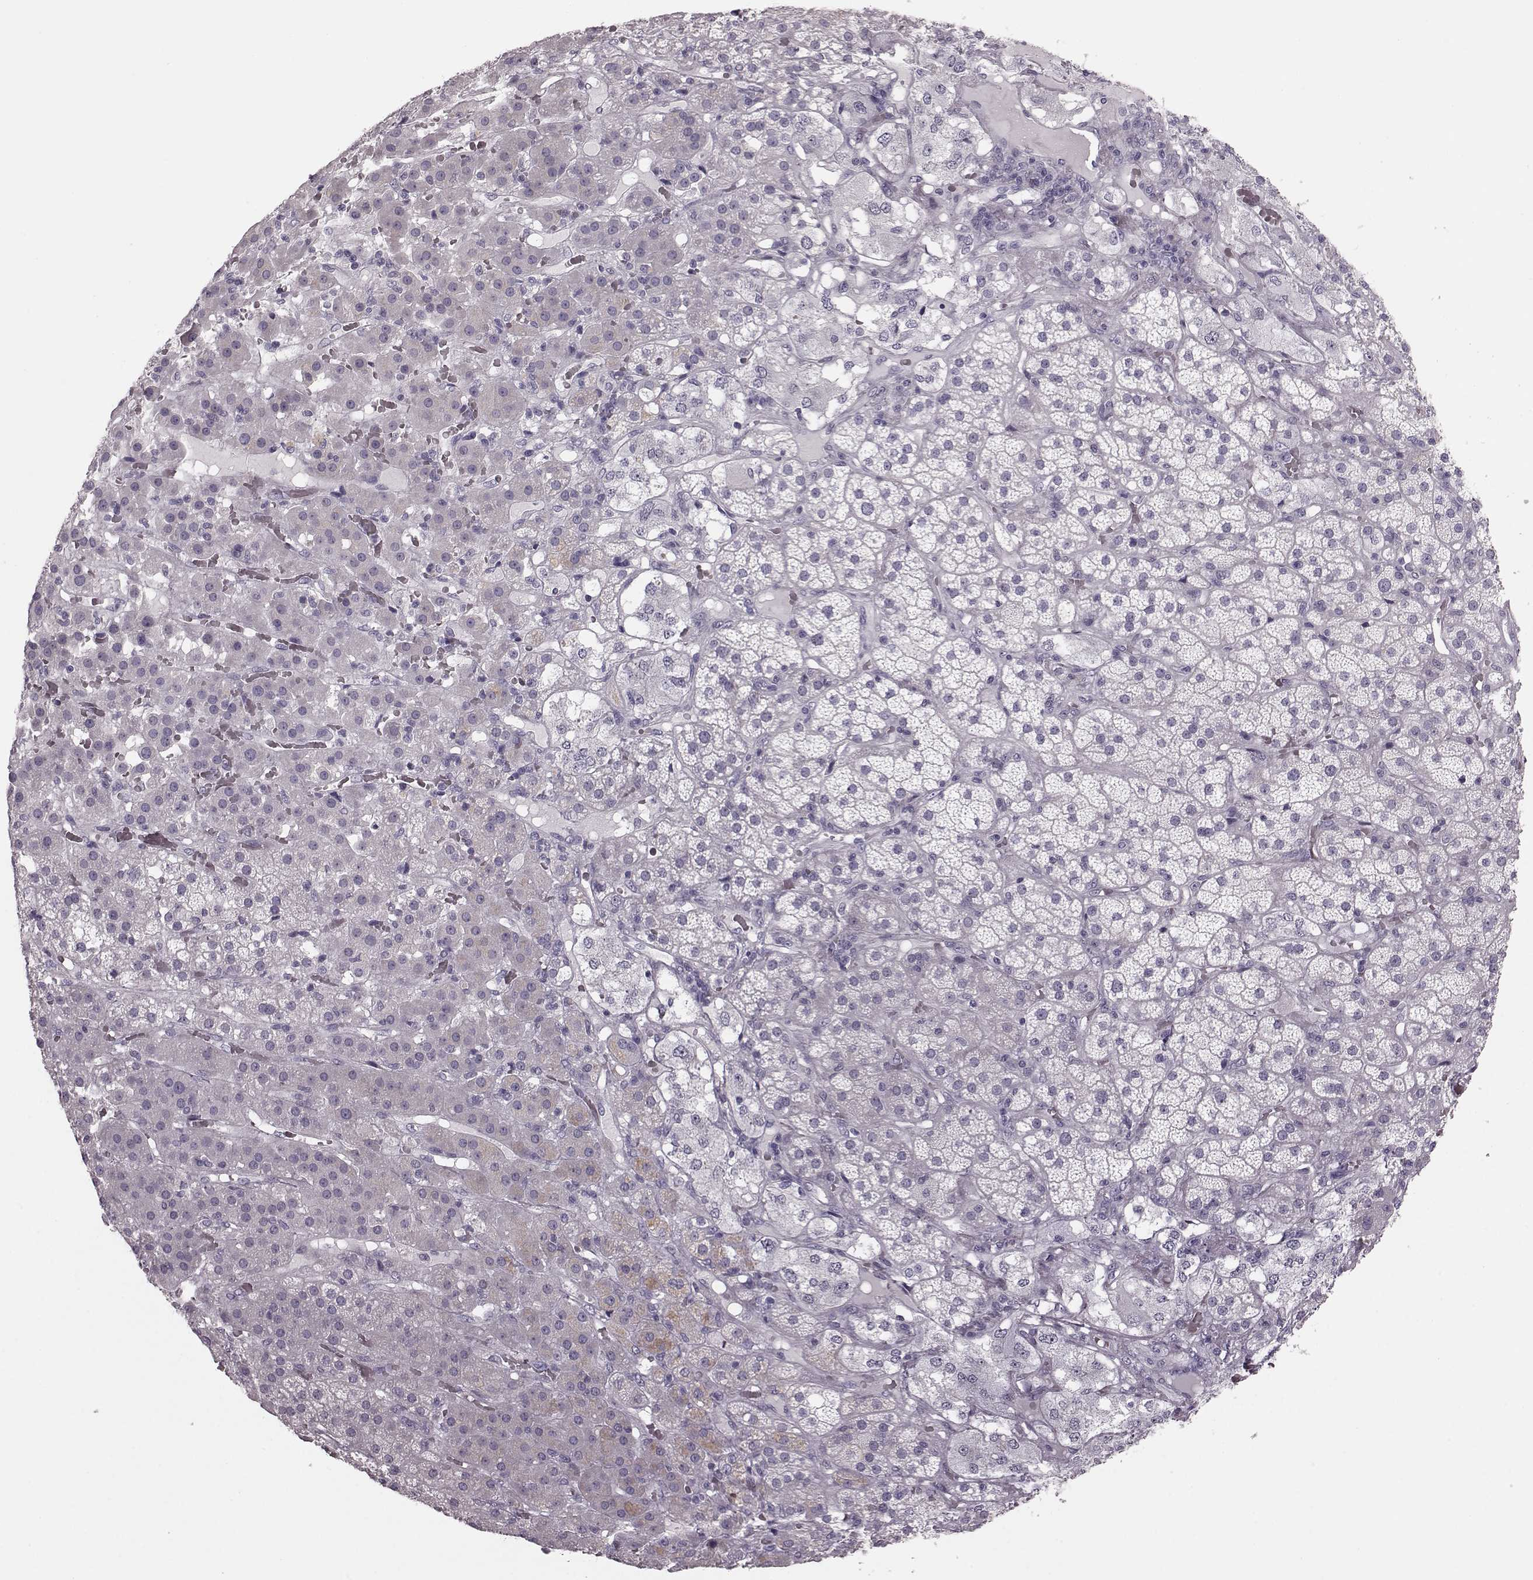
{"staining": {"intensity": "negative", "quantity": "none", "location": "none"}, "tissue": "adrenal gland", "cell_type": "Glandular cells", "image_type": "normal", "snomed": [{"axis": "morphology", "description": "Normal tissue, NOS"}, {"axis": "topography", "description": "Adrenal gland"}], "caption": "There is no significant positivity in glandular cells of adrenal gland. (Brightfield microscopy of DAB (3,3'-diaminobenzidine) IHC at high magnification).", "gene": "CRYBA2", "patient": {"sex": "male", "age": 57}}